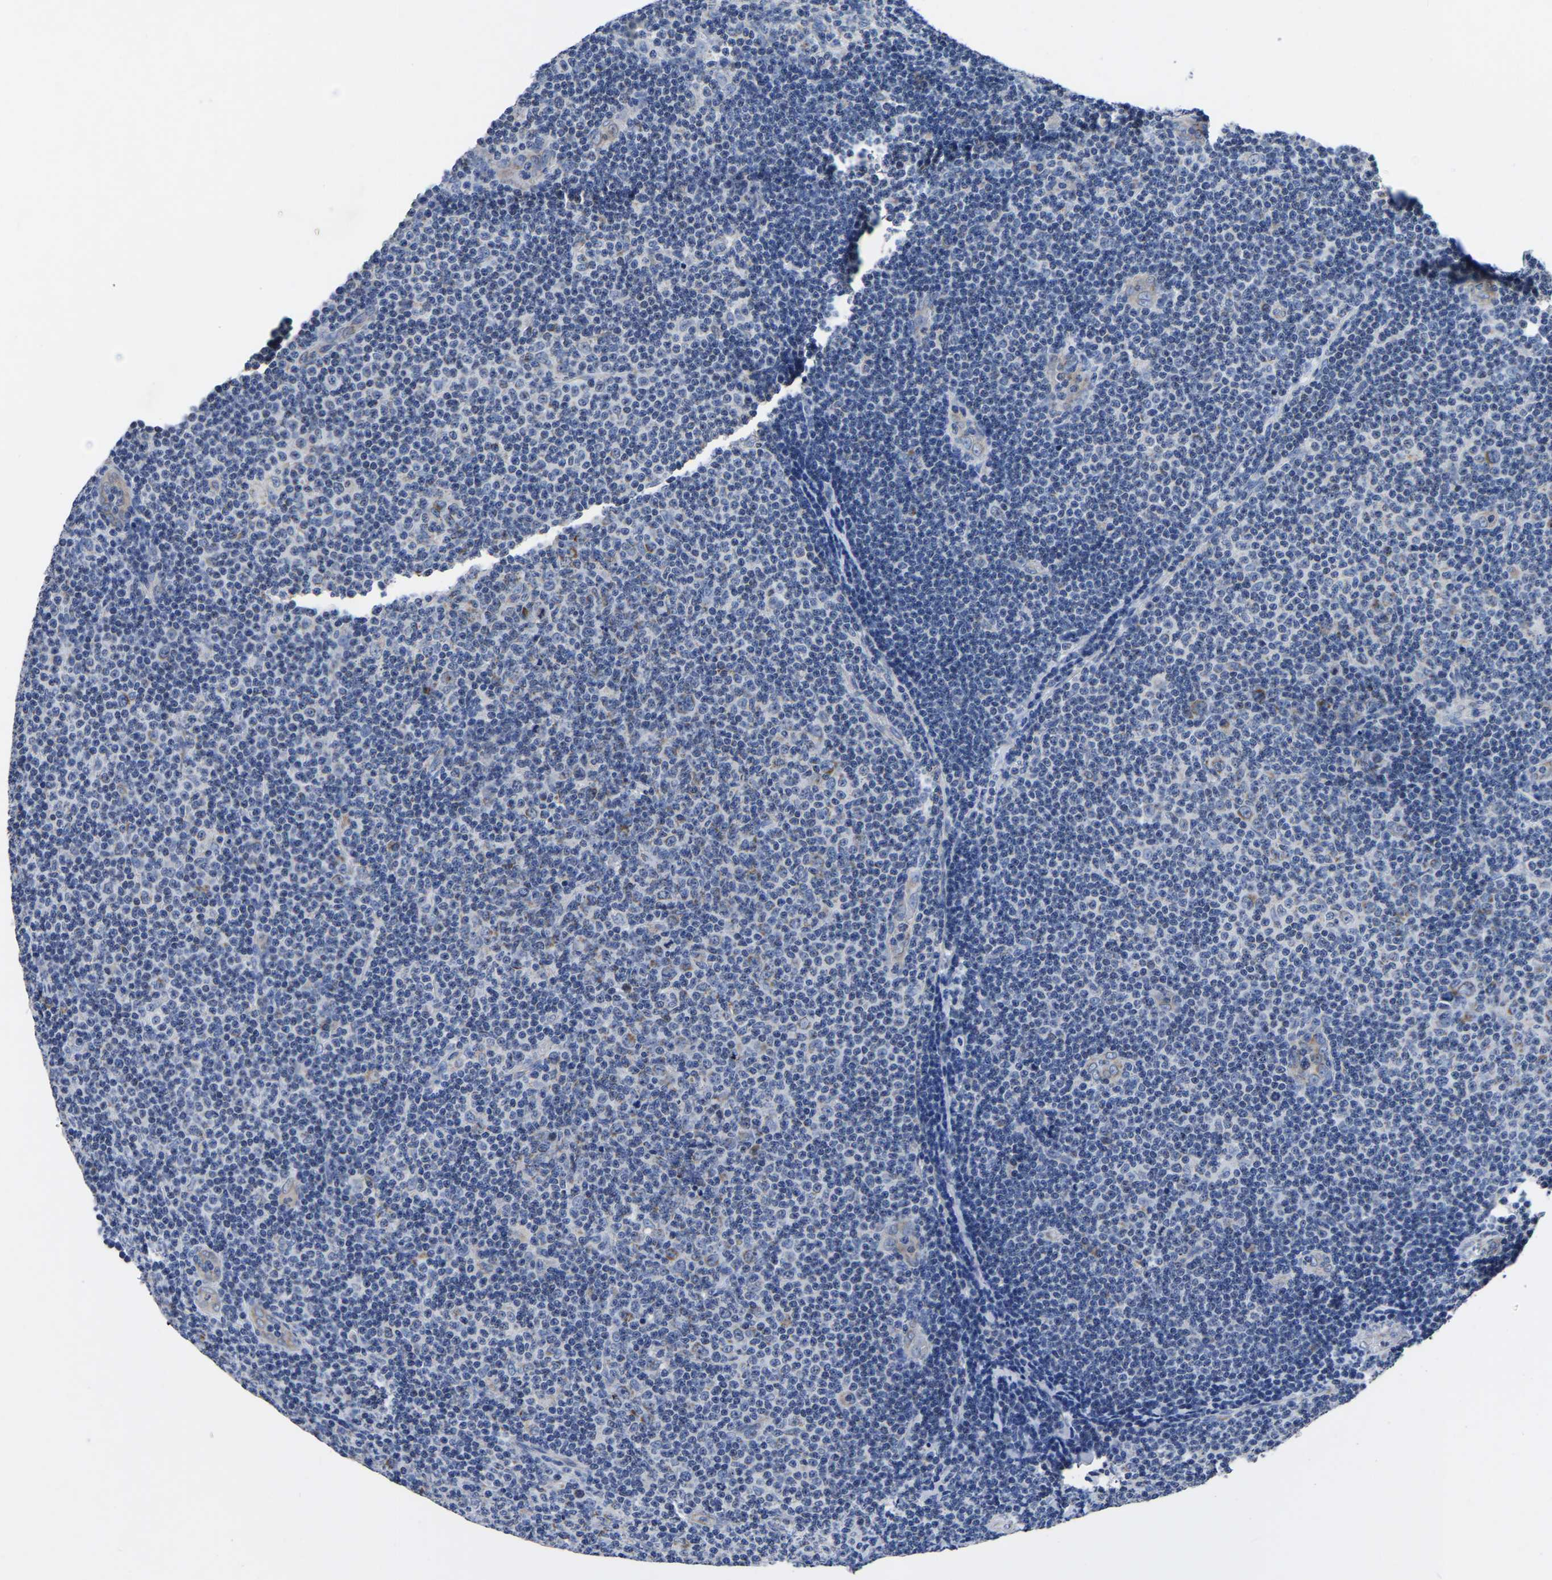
{"staining": {"intensity": "moderate", "quantity": "<25%", "location": "cytoplasmic/membranous"}, "tissue": "lymphoma", "cell_type": "Tumor cells", "image_type": "cancer", "snomed": [{"axis": "morphology", "description": "Malignant lymphoma, non-Hodgkin's type, Low grade"}, {"axis": "topography", "description": "Lymph node"}], "caption": "Immunohistochemical staining of lymphoma reveals low levels of moderate cytoplasmic/membranous protein staining in approximately <25% of tumor cells. (DAB (3,3'-diaminobenzidine) IHC, brown staining for protein, blue staining for nuclei).", "gene": "FGD5", "patient": {"sex": "male", "age": 83}}